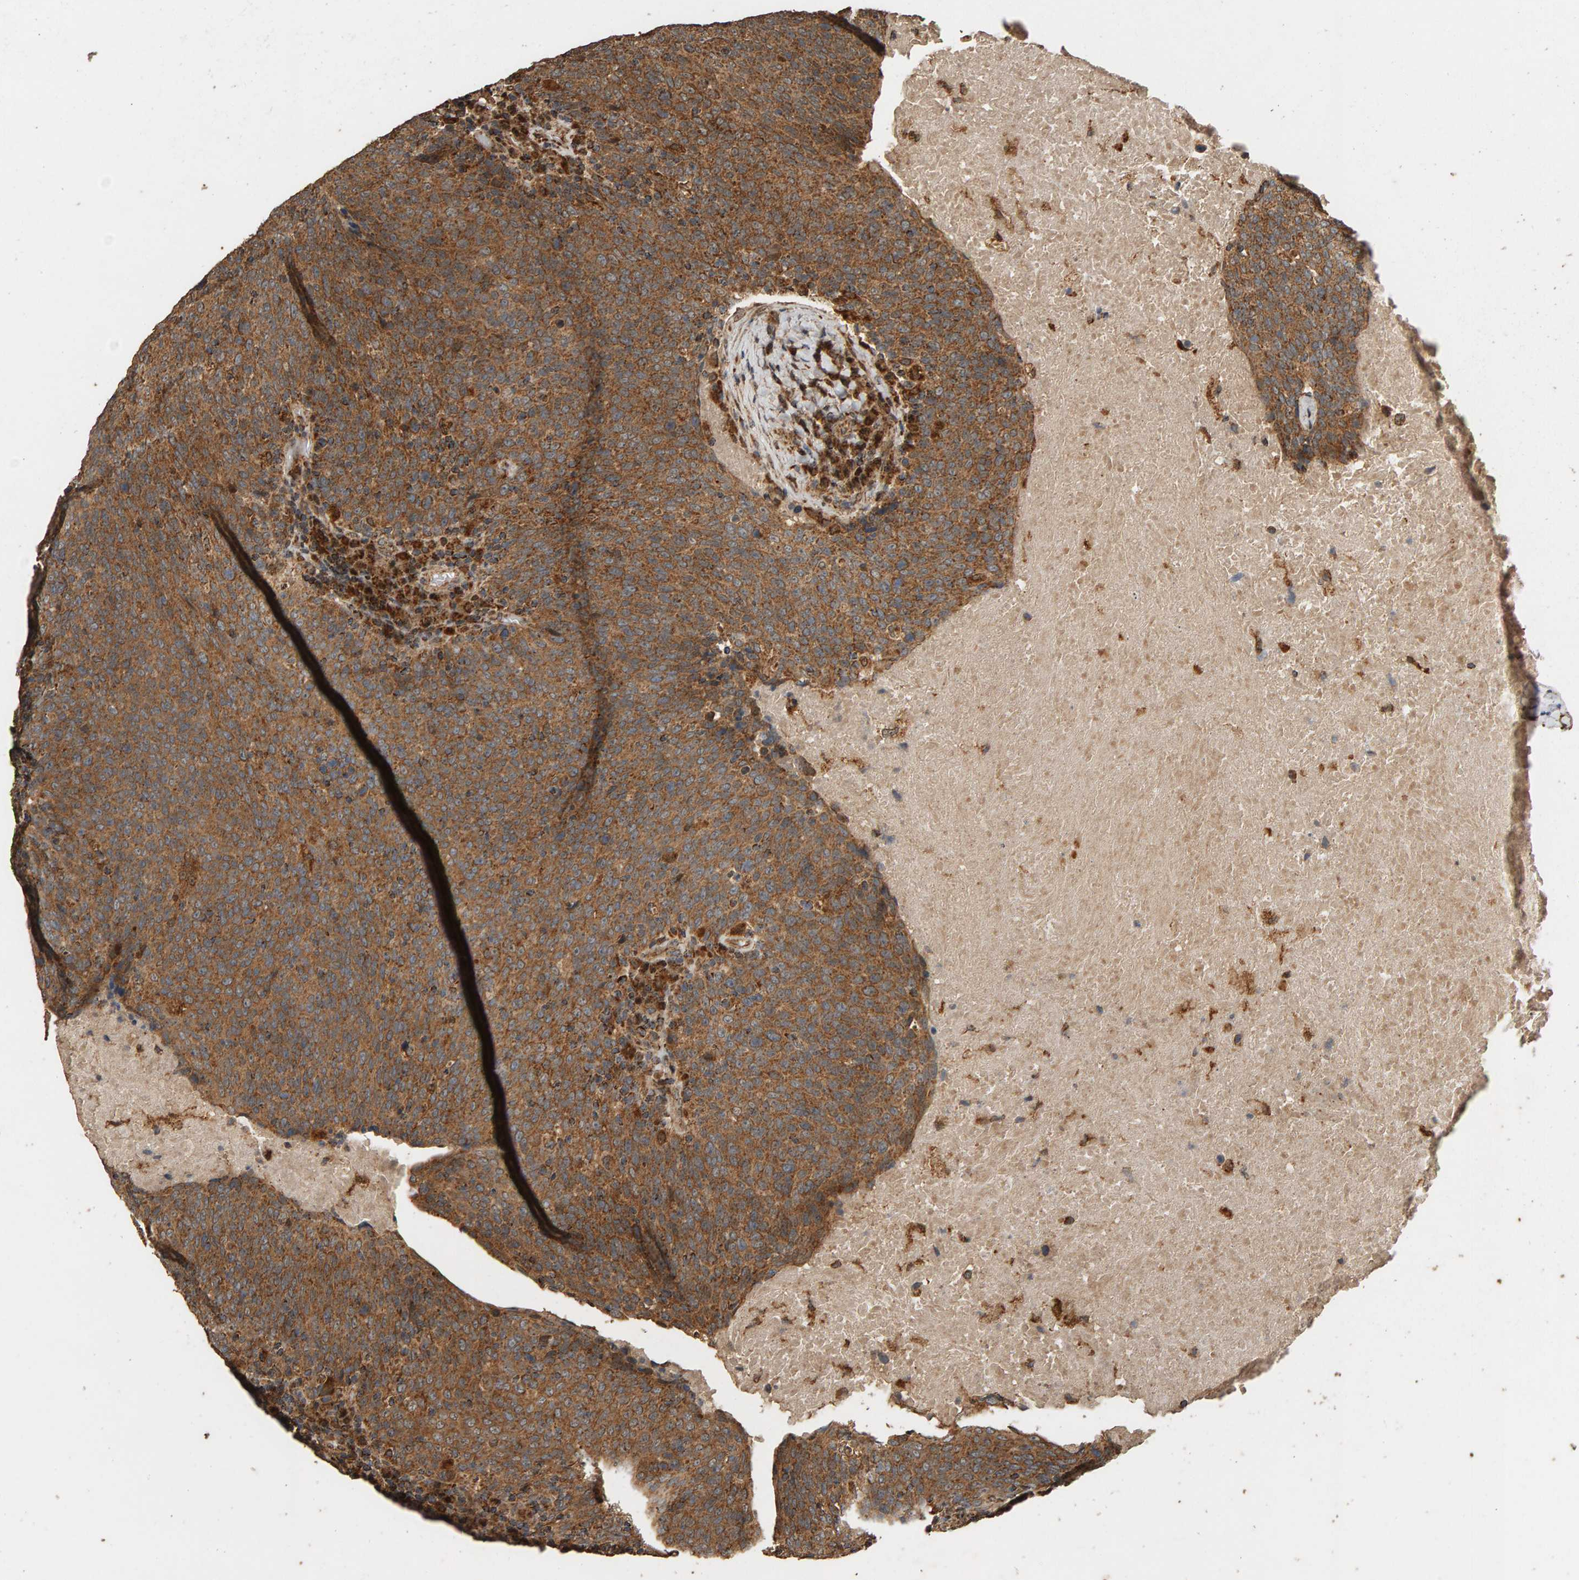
{"staining": {"intensity": "strong", "quantity": ">75%", "location": "cytoplasmic/membranous"}, "tissue": "head and neck cancer", "cell_type": "Tumor cells", "image_type": "cancer", "snomed": [{"axis": "morphology", "description": "Squamous cell carcinoma, NOS"}, {"axis": "morphology", "description": "Squamous cell carcinoma, metastatic, NOS"}, {"axis": "topography", "description": "Lymph node"}, {"axis": "topography", "description": "Head-Neck"}], "caption": "IHC (DAB) staining of human head and neck cancer shows strong cytoplasmic/membranous protein positivity in about >75% of tumor cells.", "gene": "GSTK1", "patient": {"sex": "male", "age": 62}}